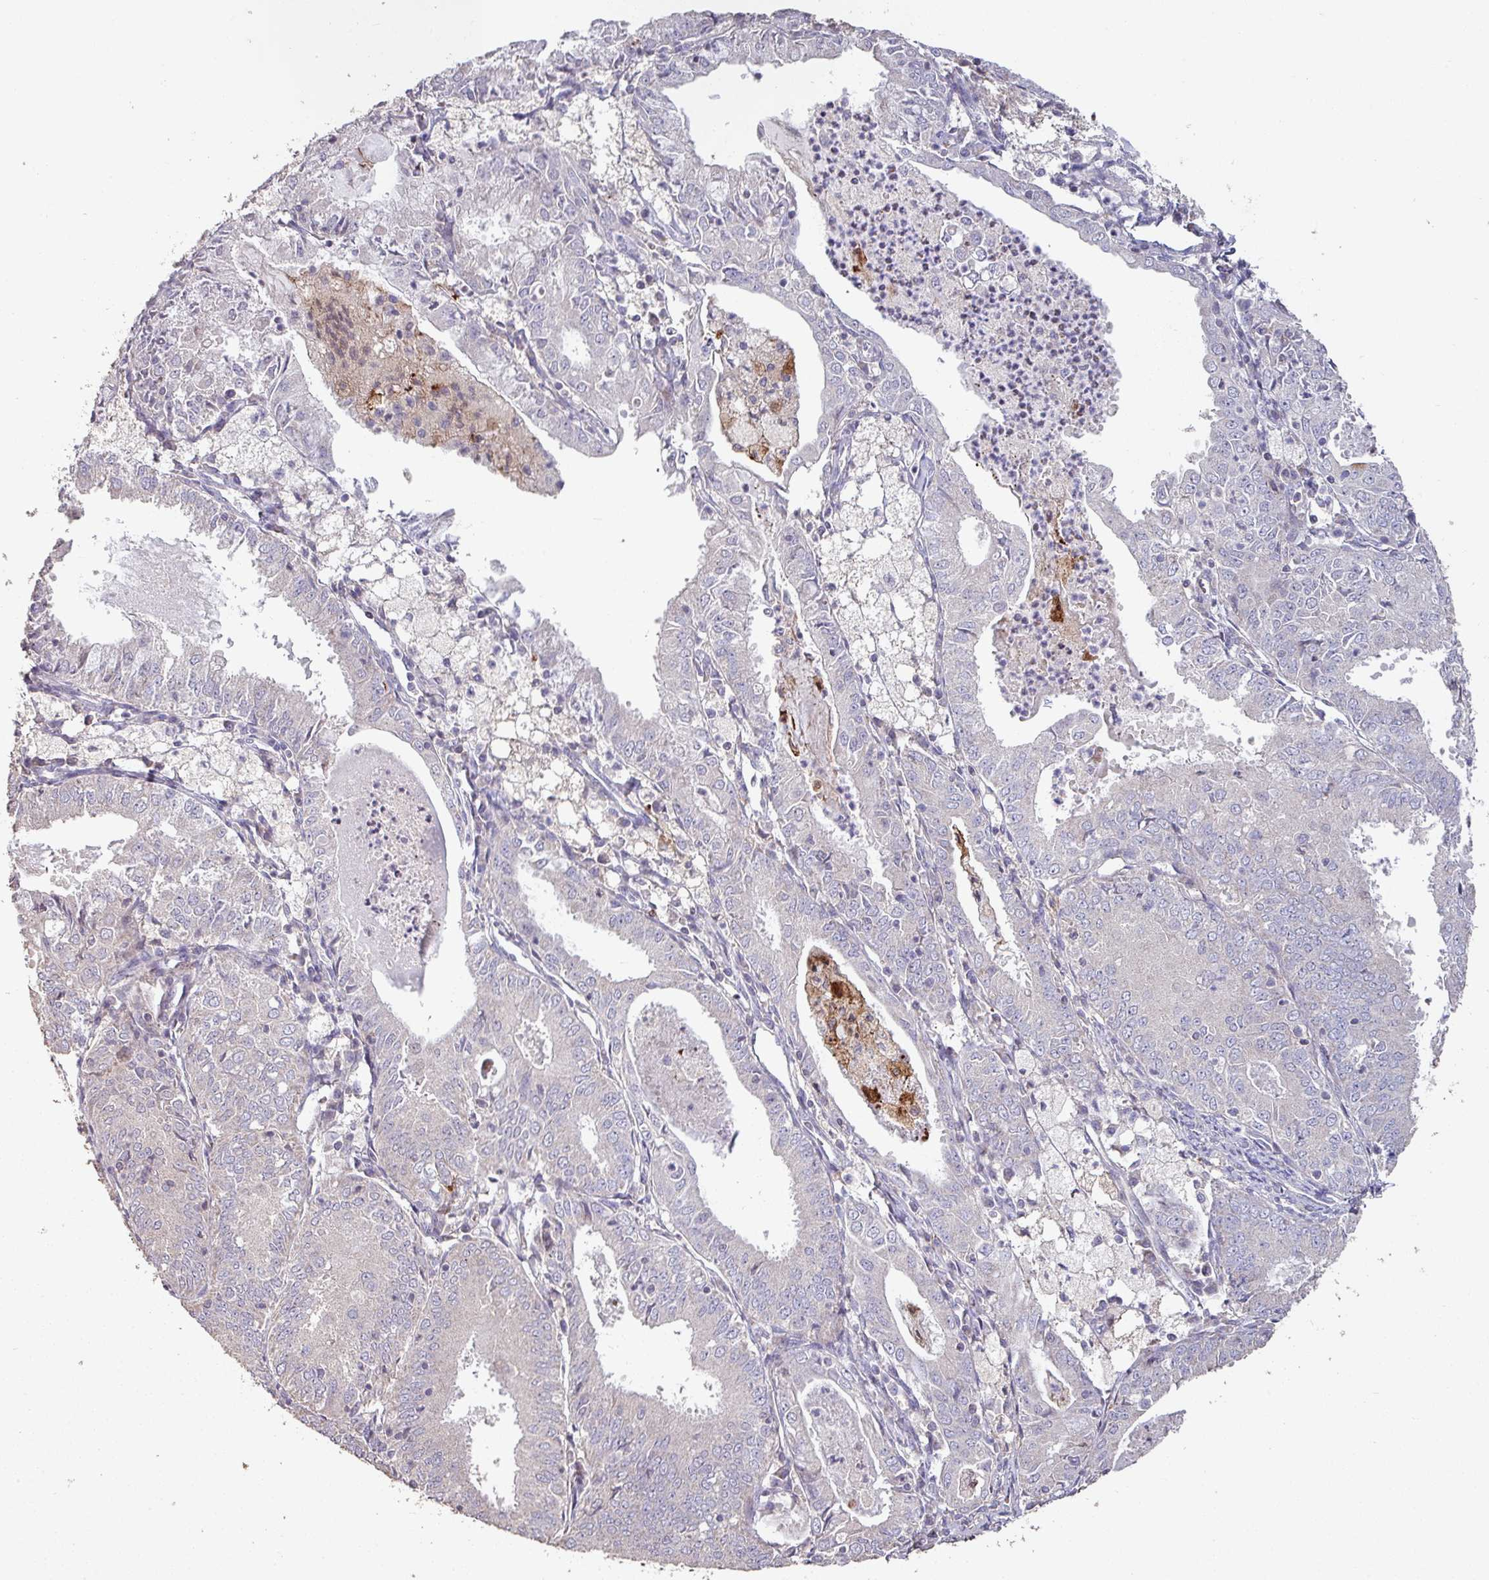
{"staining": {"intensity": "negative", "quantity": "none", "location": "none"}, "tissue": "endometrial cancer", "cell_type": "Tumor cells", "image_type": "cancer", "snomed": [{"axis": "morphology", "description": "Adenocarcinoma, NOS"}, {"axis": "topography", "description": "Endometrium"}], "caption": "The immunohistochemistry (IHC) micrograph has no significant staining in tumor cells of adenocarcinoma (endometrial) tissue.", "gene": "RPL23A", "patient": {"sex": "female", "age": 57}}